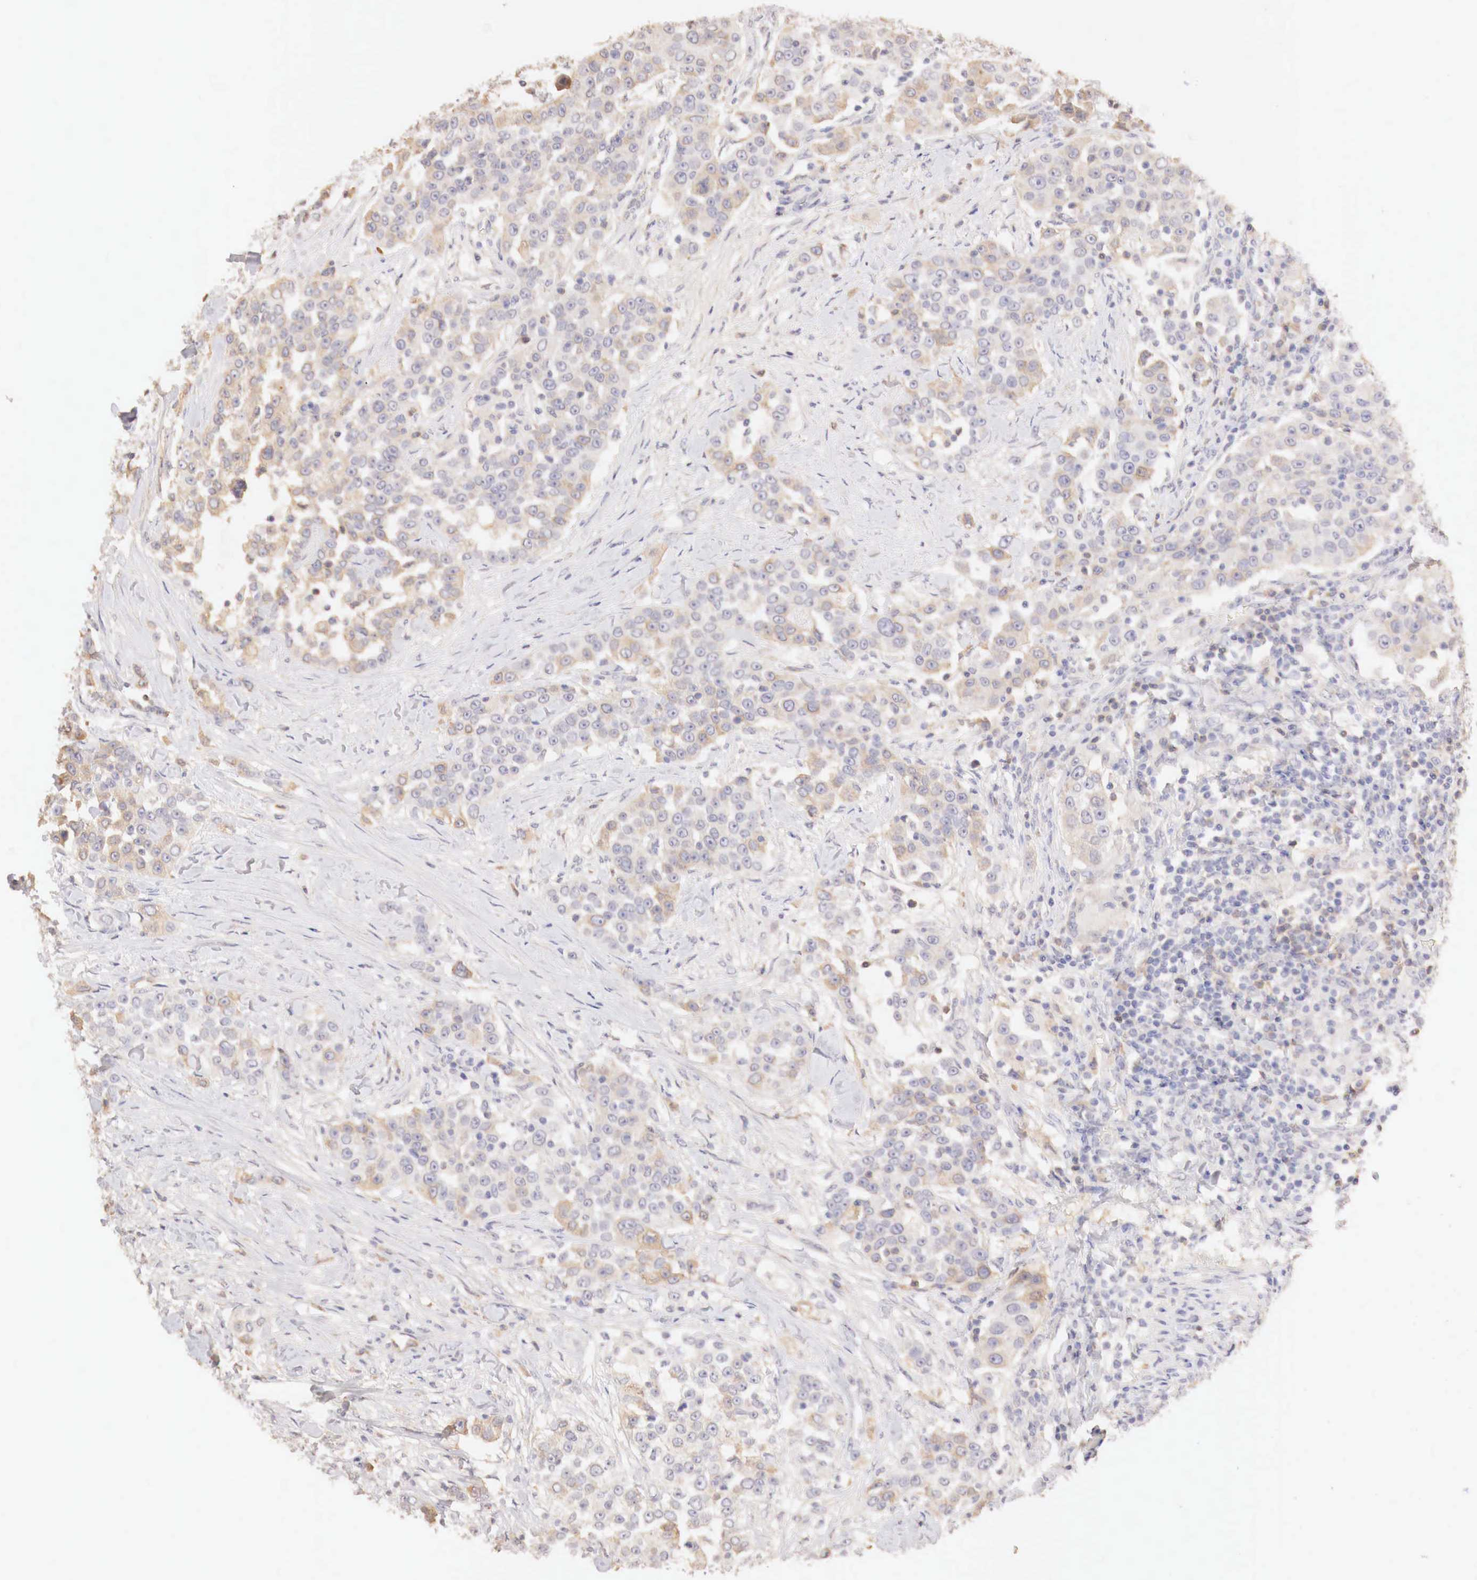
{"staining": {"intensity": "weak", "quantity": "25%-75%", "location": "cytoplasmic/membranous"}, "tissue": "urothelial cancer", "cell_type": "Tumor cells", "image_type": "cancer", "snomed": [{"axis": "morphology", "description": "Urothelial carcinoma, High grade"}, {"axis": "topography", "description": "Urinary bladder"}], "caption": "Immunohistochemical staining of urothelial cancer reveals weak cytoplasmic/membranous protein positivity in approximately 25%-75% of tumor cells. (DAB (3,3'-diaminobenzidine) IHC, brown staining for protein, blue staining for nuclei).", "gene": "GATA1", "patient": {"sex": "female", "age": 80}}